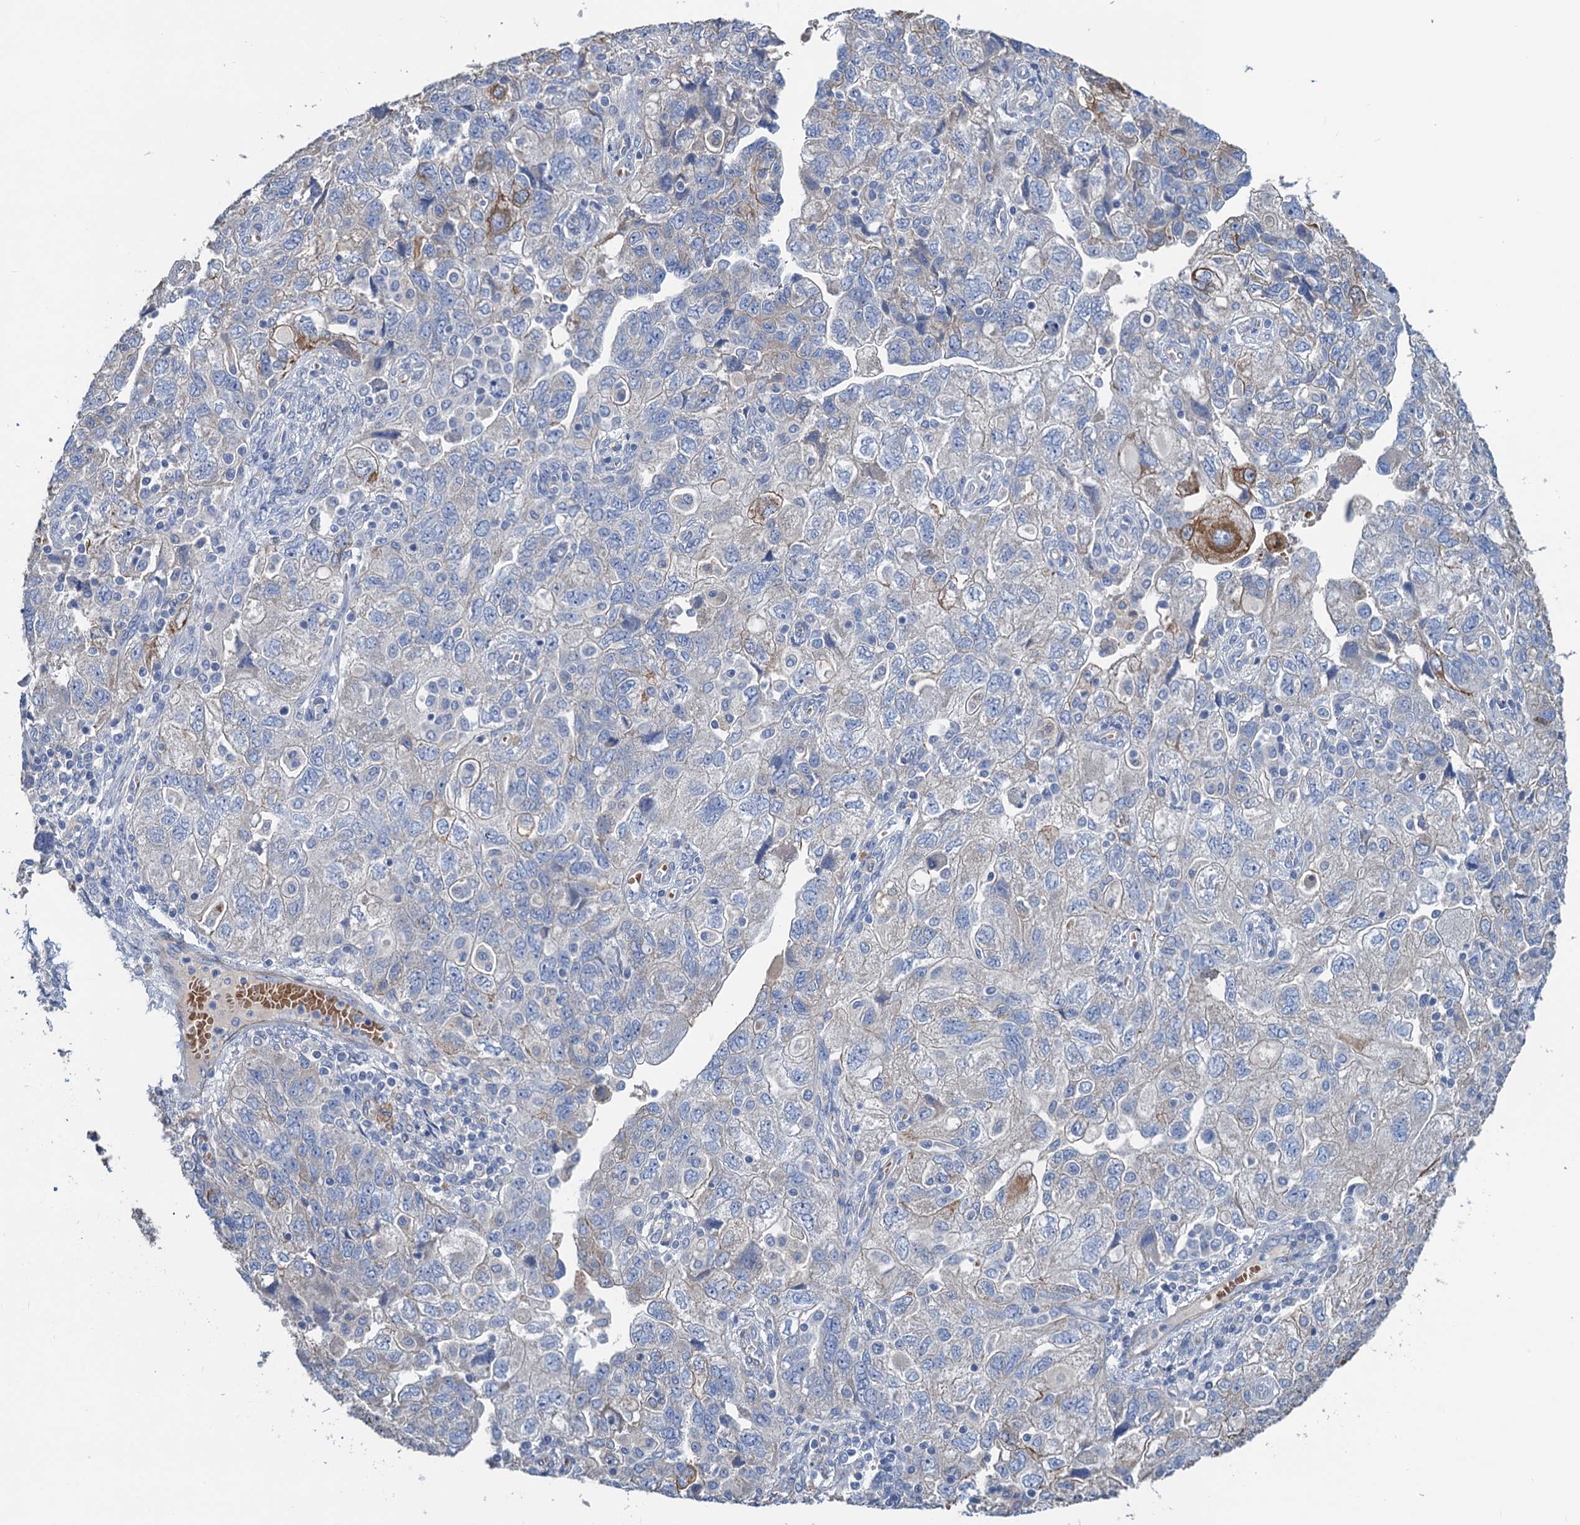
{"staining": {"intensity": "moderate", "quantity": "<25%", "location": "cytoplasmic/membranous"}, "tissue": "ovarian cancer", "cell_type": "Tumor cells", "image_type": "cancer", "snomed": [{"axis": "morphology", "description": "Carcinoma, NOS"}, {"axis": "morphology", "description": "Cystadenocarcinoma, serous, NOS"}, {"axis": "topography", "description": "Ovary"}], "caption": "Serous cystadenocarcinoma (ovarian) stained with a protein marker reveals moderate staining in tumor cells.", "gene": "SMCO3", "patient": {"sex": "female", "age": 69}}